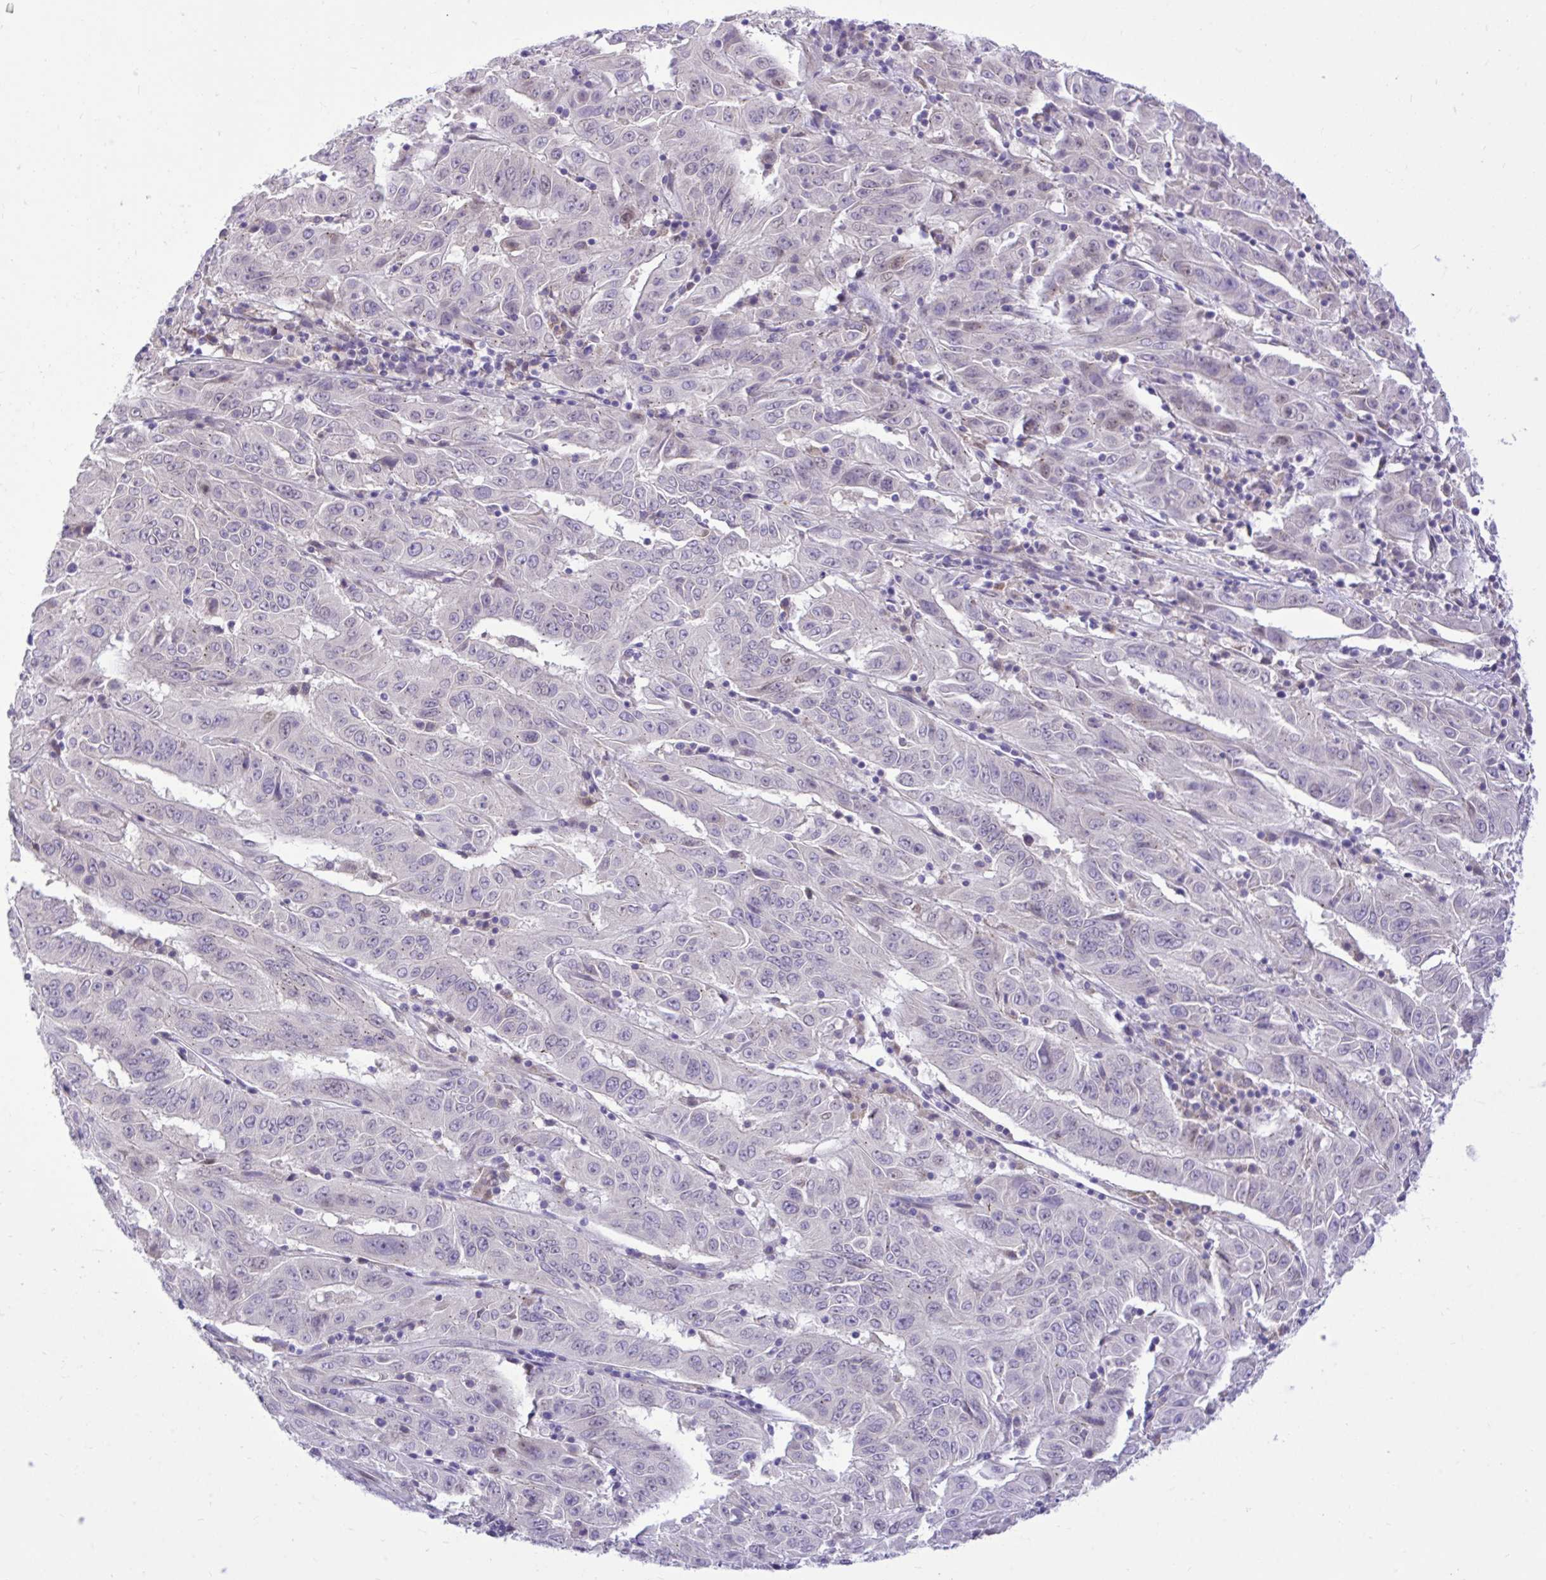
{"staining": {"intensity": "weak", "quantity": "25%-75%", "location": "cytoplasmic/membranous"}, "tissue": "pancreatic cancer", "cell_type": "Tumor cells", "image_type": "cancer", "snomed": [{"axis": "morphology", "description": "Adenocarcinoma, NOS"}, {"axis": "topography", "description": "Pancreas"}], "caption": "Pancreatic cancer (adenocarcinoma) stained with a protein marker demonstrates weak staining in tumor cells.", "gene": "CEACAM18", "patient": {"sex": "male", "age": 63}}